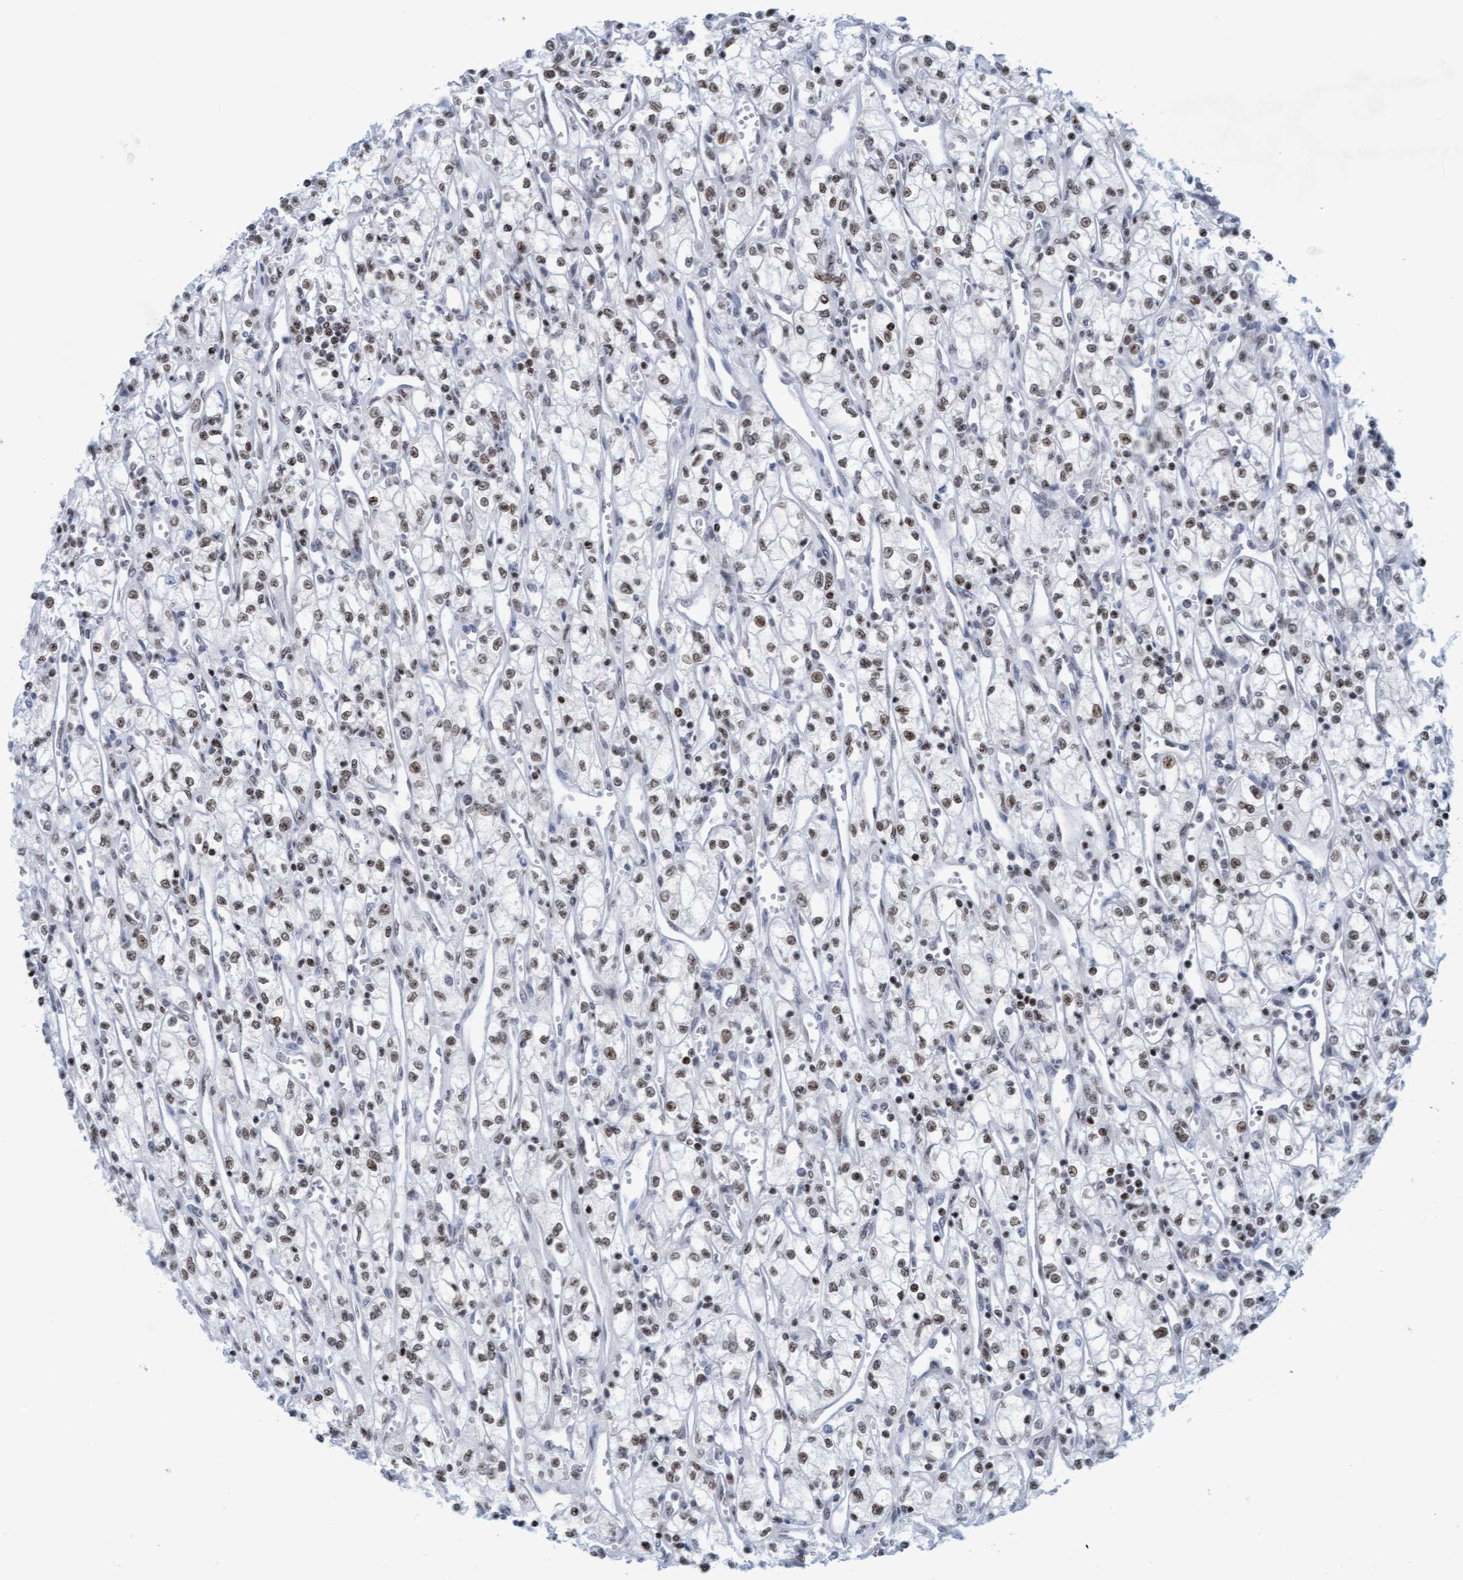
{"staining": {"intensity": "weak", "quantity": ">75%", "location": "nuclear"}, "tissue": "renal cancer", "cell_type": "Tumor cells", "image_type": "cancer", "snomed": [{"axis": "morphology", "description": "Adenocarcinoma, NOS"}, {"axis": "topography", "description": "Kidney"}], "caption": "The photomicrograph displays staining of renal cancer, revealing weak nuclear protein expression (brown color) within tumor cells. (DAB IHC, brown staining for protein, blue staining for nuclei).", "gene": "GLRX2", "patient": {"sex": "male", "age": 59}}